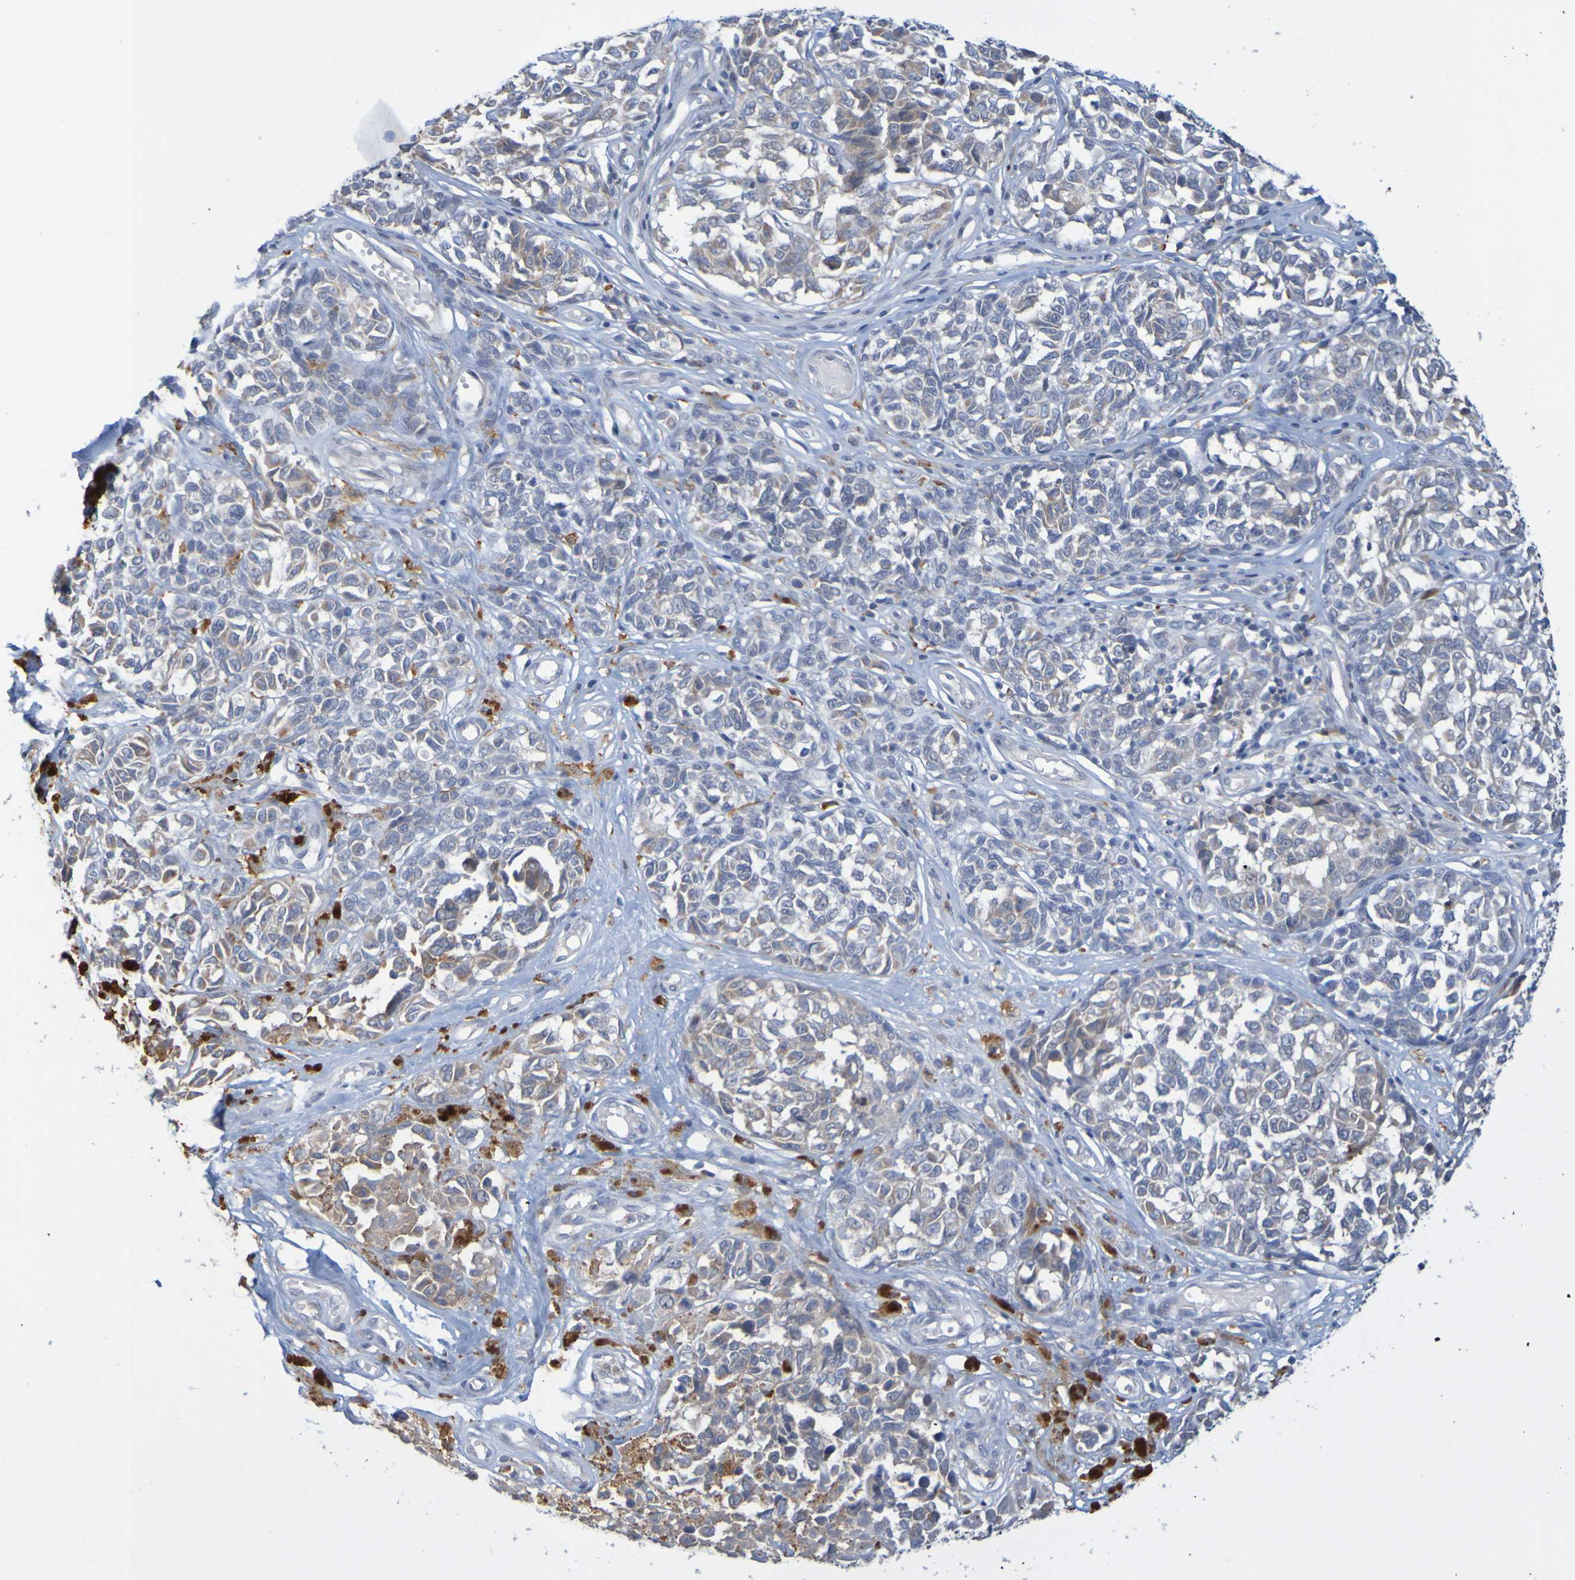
{"staining": {"intensity": "weak", "quantity": "25%-75%", "location": "cytoplasmic/membranous"}, "tissue": "melanoma", "cell_type": "Tumor cells", "image_type": "cancer", "snomed": [{"axis": "morphology", "description": "Malignant melanoma, NOS"}, {"axis": "topography", "description": "Skin"}], "caption": "Human melanoma stained with a brown dye demonstrates weak cytoplasmic/membranous positive staining in about 25%-75% of tumor cells.", "gene": "LILRB5", "patient": {"sex": "female", "age": 64}}